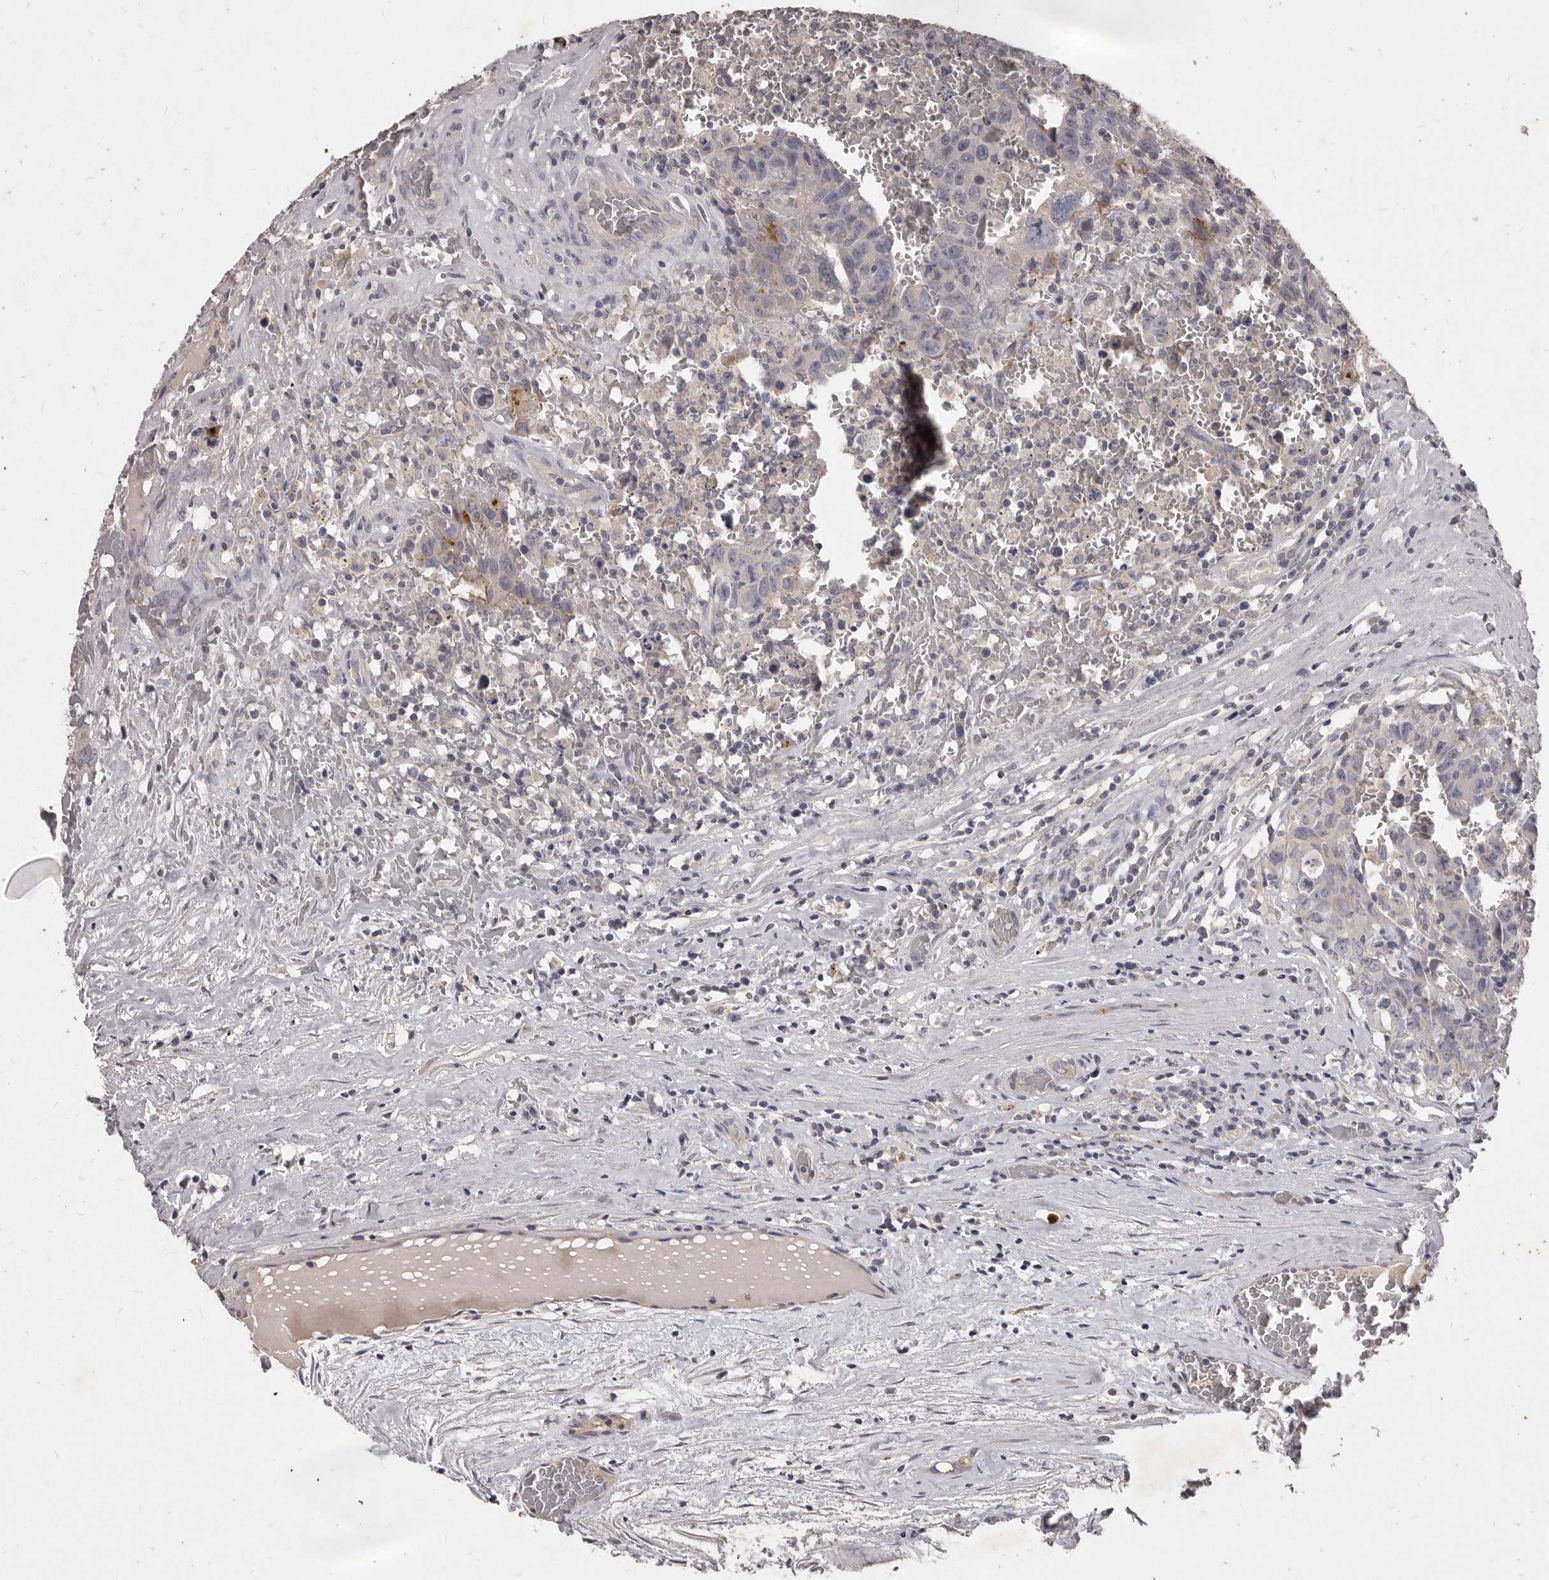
{"staining": {"intensity": "negative", "quantity": "none", "location": "none"}, "tissue": "testis cancer", "cell_type": "Tumor cells", "image_type": "cancer", "snomed": [{"axis": "morphology", "description": "Carcinoma, Embryonal, NOS"}, {"axis": "topography", "description": "Testis"}], "caption": "The immunohistochemistry micrograph has no significant staining in tumor cells of testis cancer tissue. Nuclei are stained in blue.", "gene": "GPRC5C", "patient": {"sex": "male", "age": 26}}